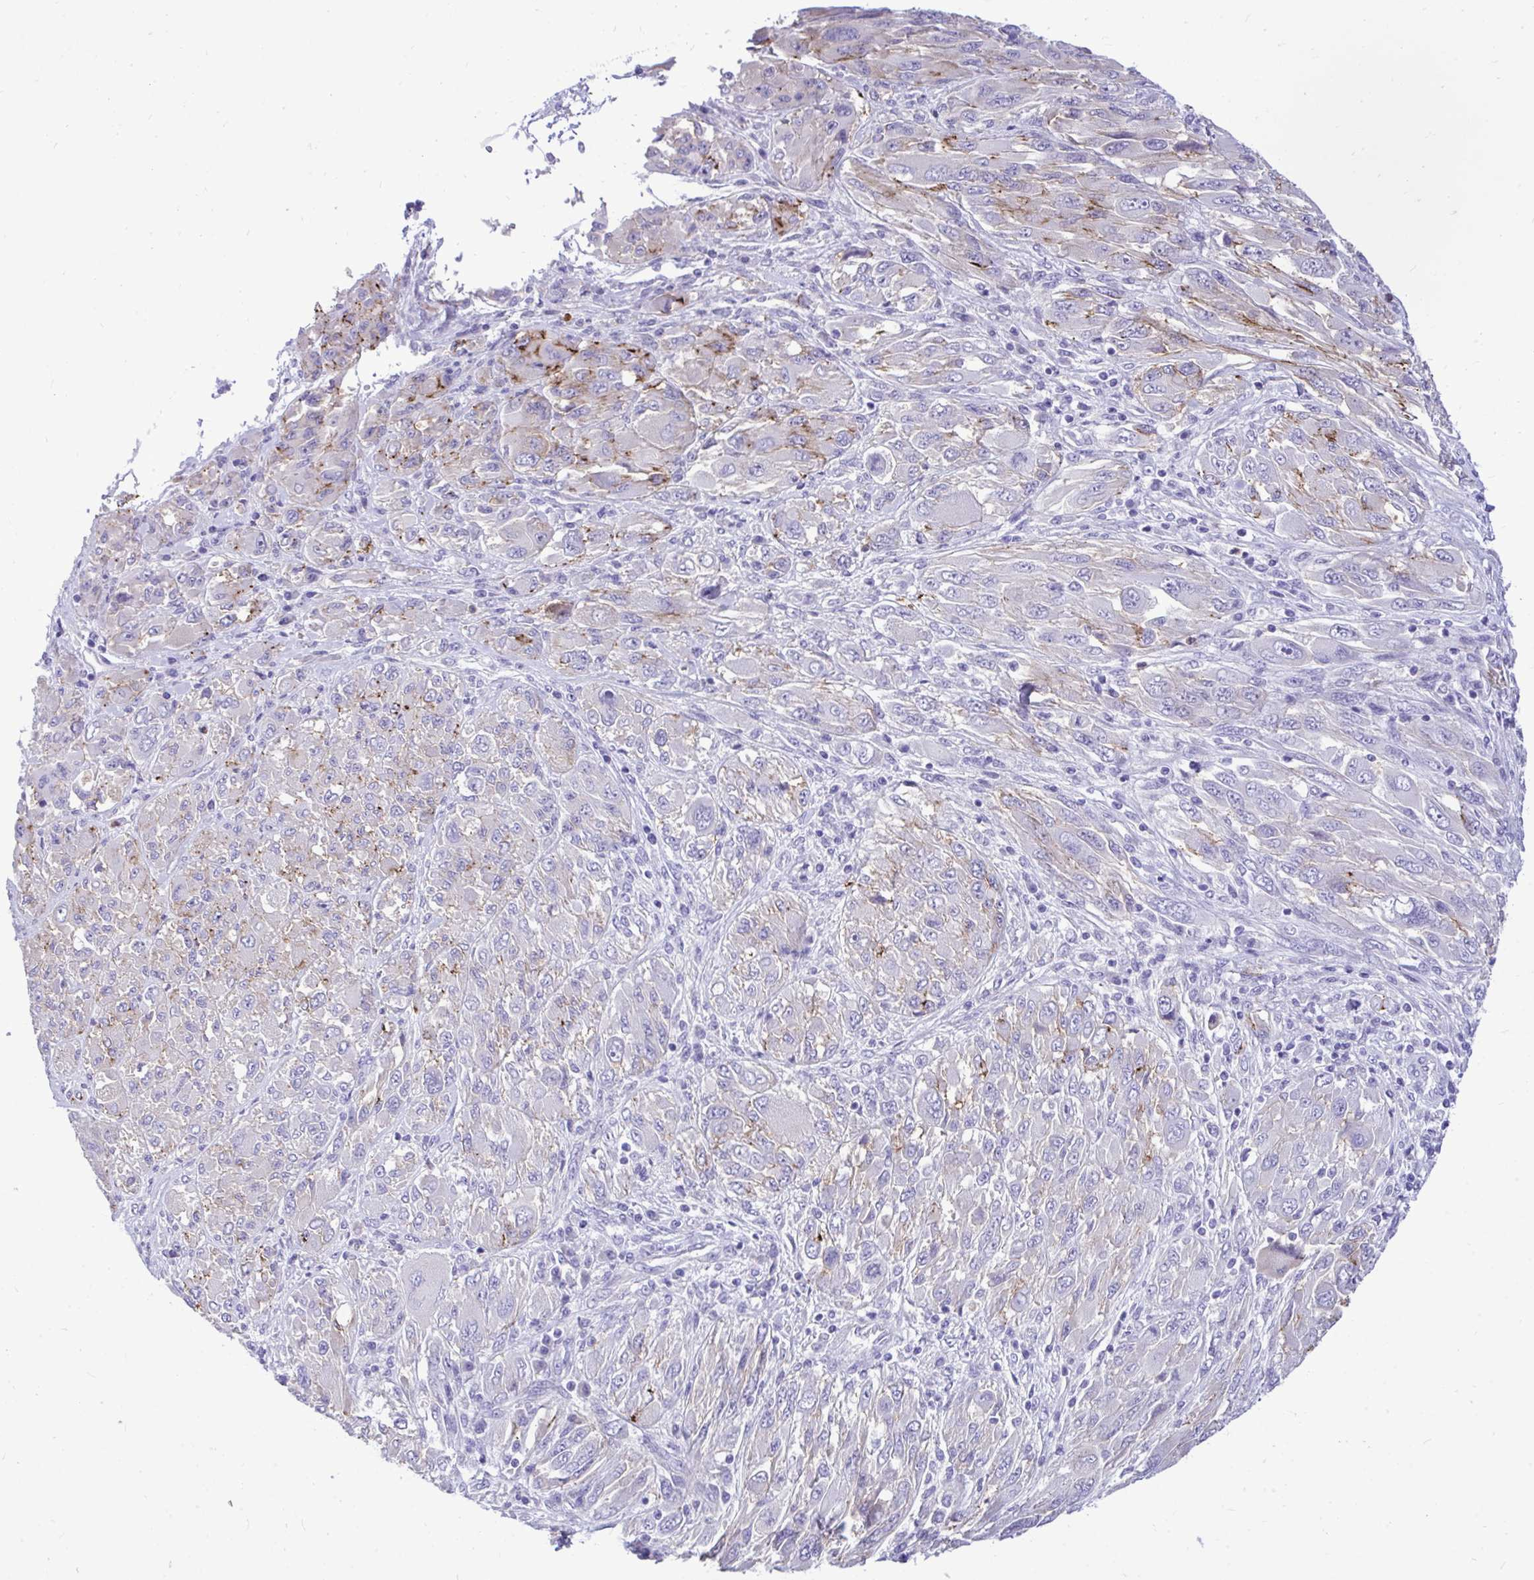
{"staining": {"intensity": "negative", "quantity": "none", "location": "none"}, "tissue": "melanoma", "cell_type": "Tumor cells", "image_type": "cancer", "snomed": [{"axis": "morphology", "description": "Malignant melanoma, NOS"}, {"axis": "topography", "description": "Skin"}], "caption": "A histopathology image of human melanoma is negative for staining in tumor cells. (Brightfield microscopy of DAB (3,3'-diaminobenzidine) immunohistochemistry at high magnification).", "gene": "HRG", "patient": {"sex": "female", "age": 91}}